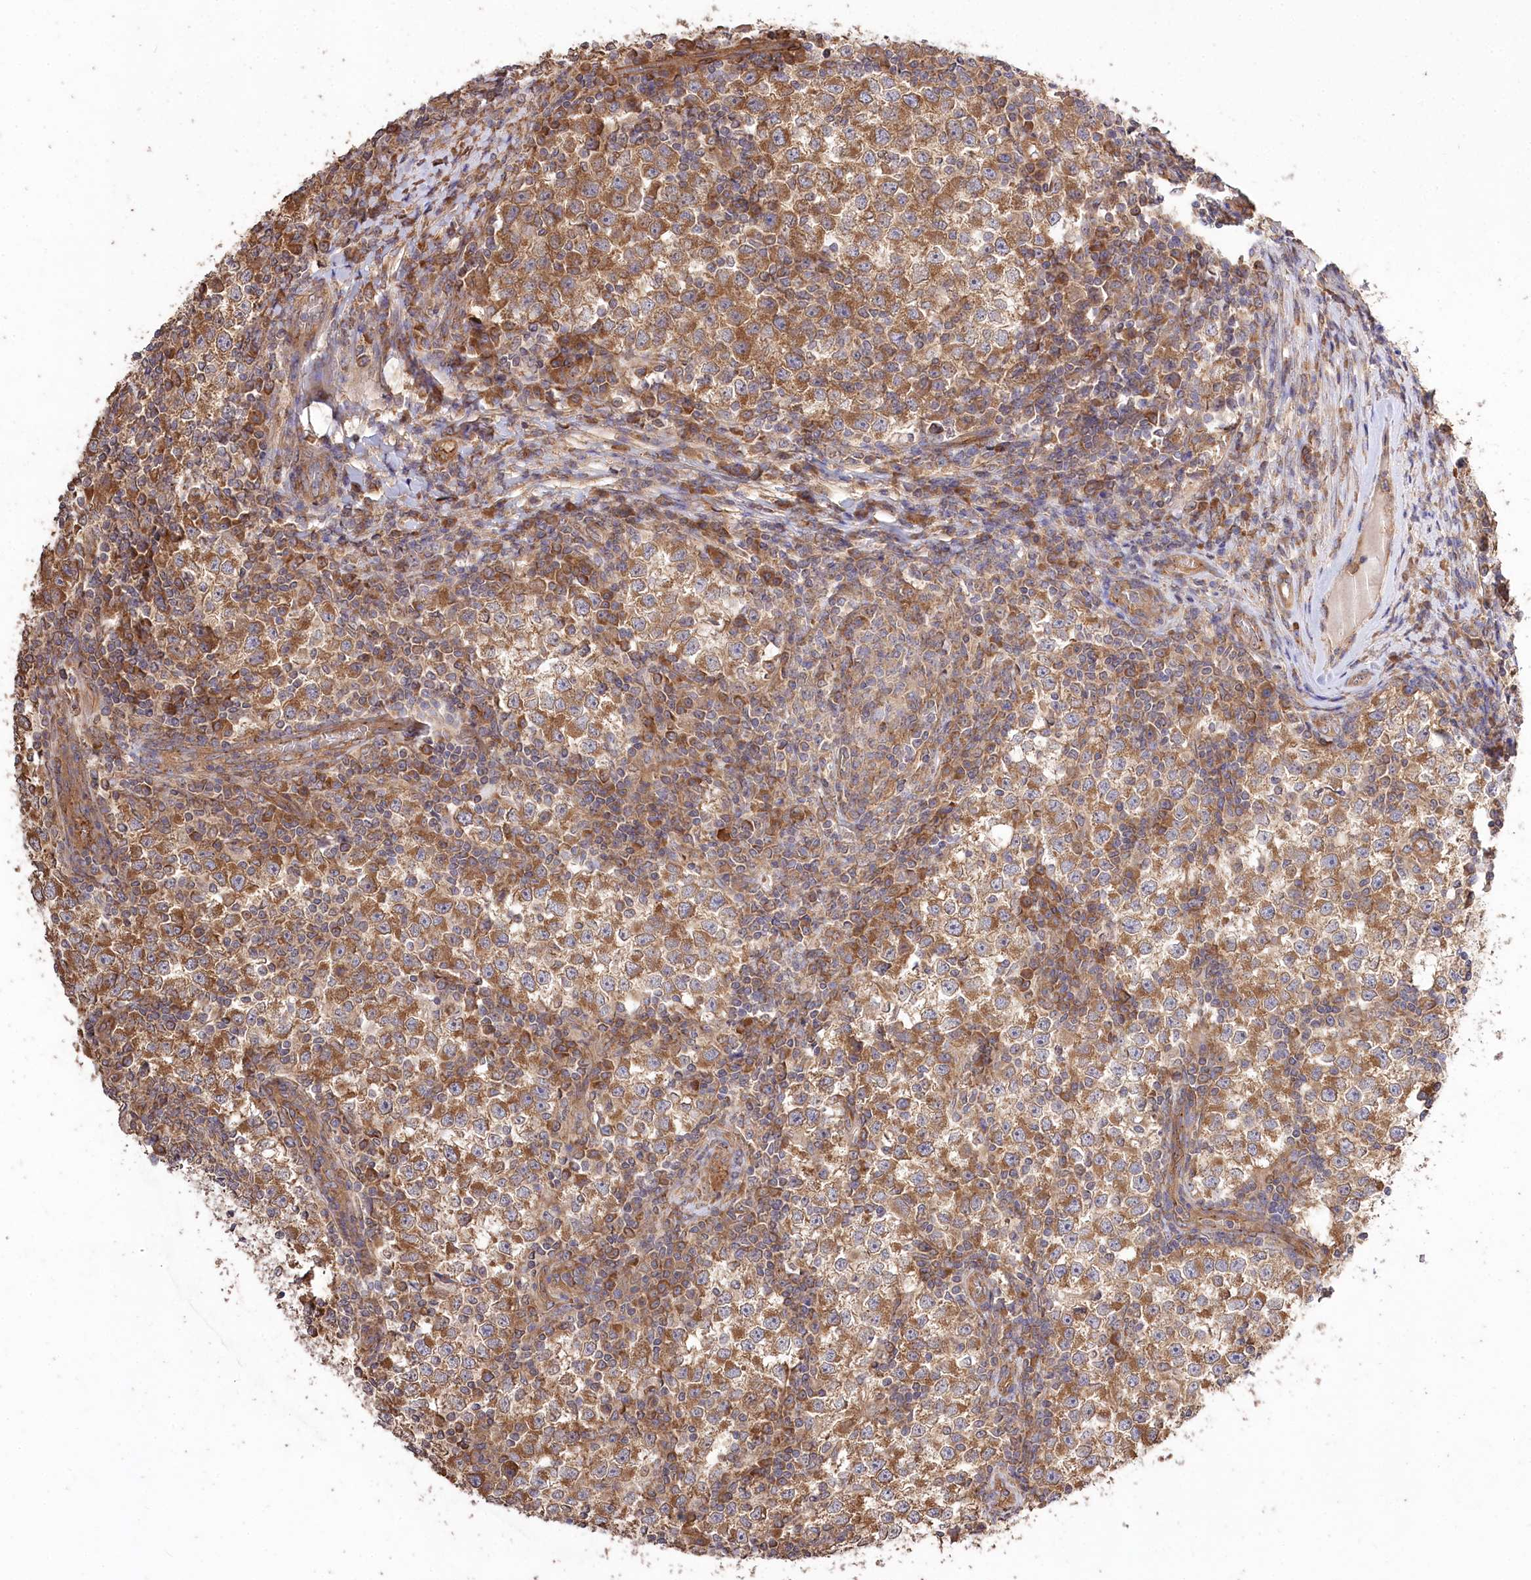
{"staining": {"intensity": "moderate", "quantity": ">75%", "location": "cytoplasmic/membranous"}, "tissue": "testis cancer", "cell_type": "Tumor cells", "image_type": "cancer", "snomed": [{"axis": "morphology", "description": "Seminoma, NOS"}, {"axis": "topography", "description": "Testis"}], "caption": "High-magnification brightfield microscopy of seminoma (testis) stained with DAB (brown) and counterstained with hematoxylin (blue). tumor cells exhibit moderate cytoplasmic/membranous expression is seen in approximately>75% of cells.", "gene": "PRSS53", "patient": {"sex": "male", "age": 65}}